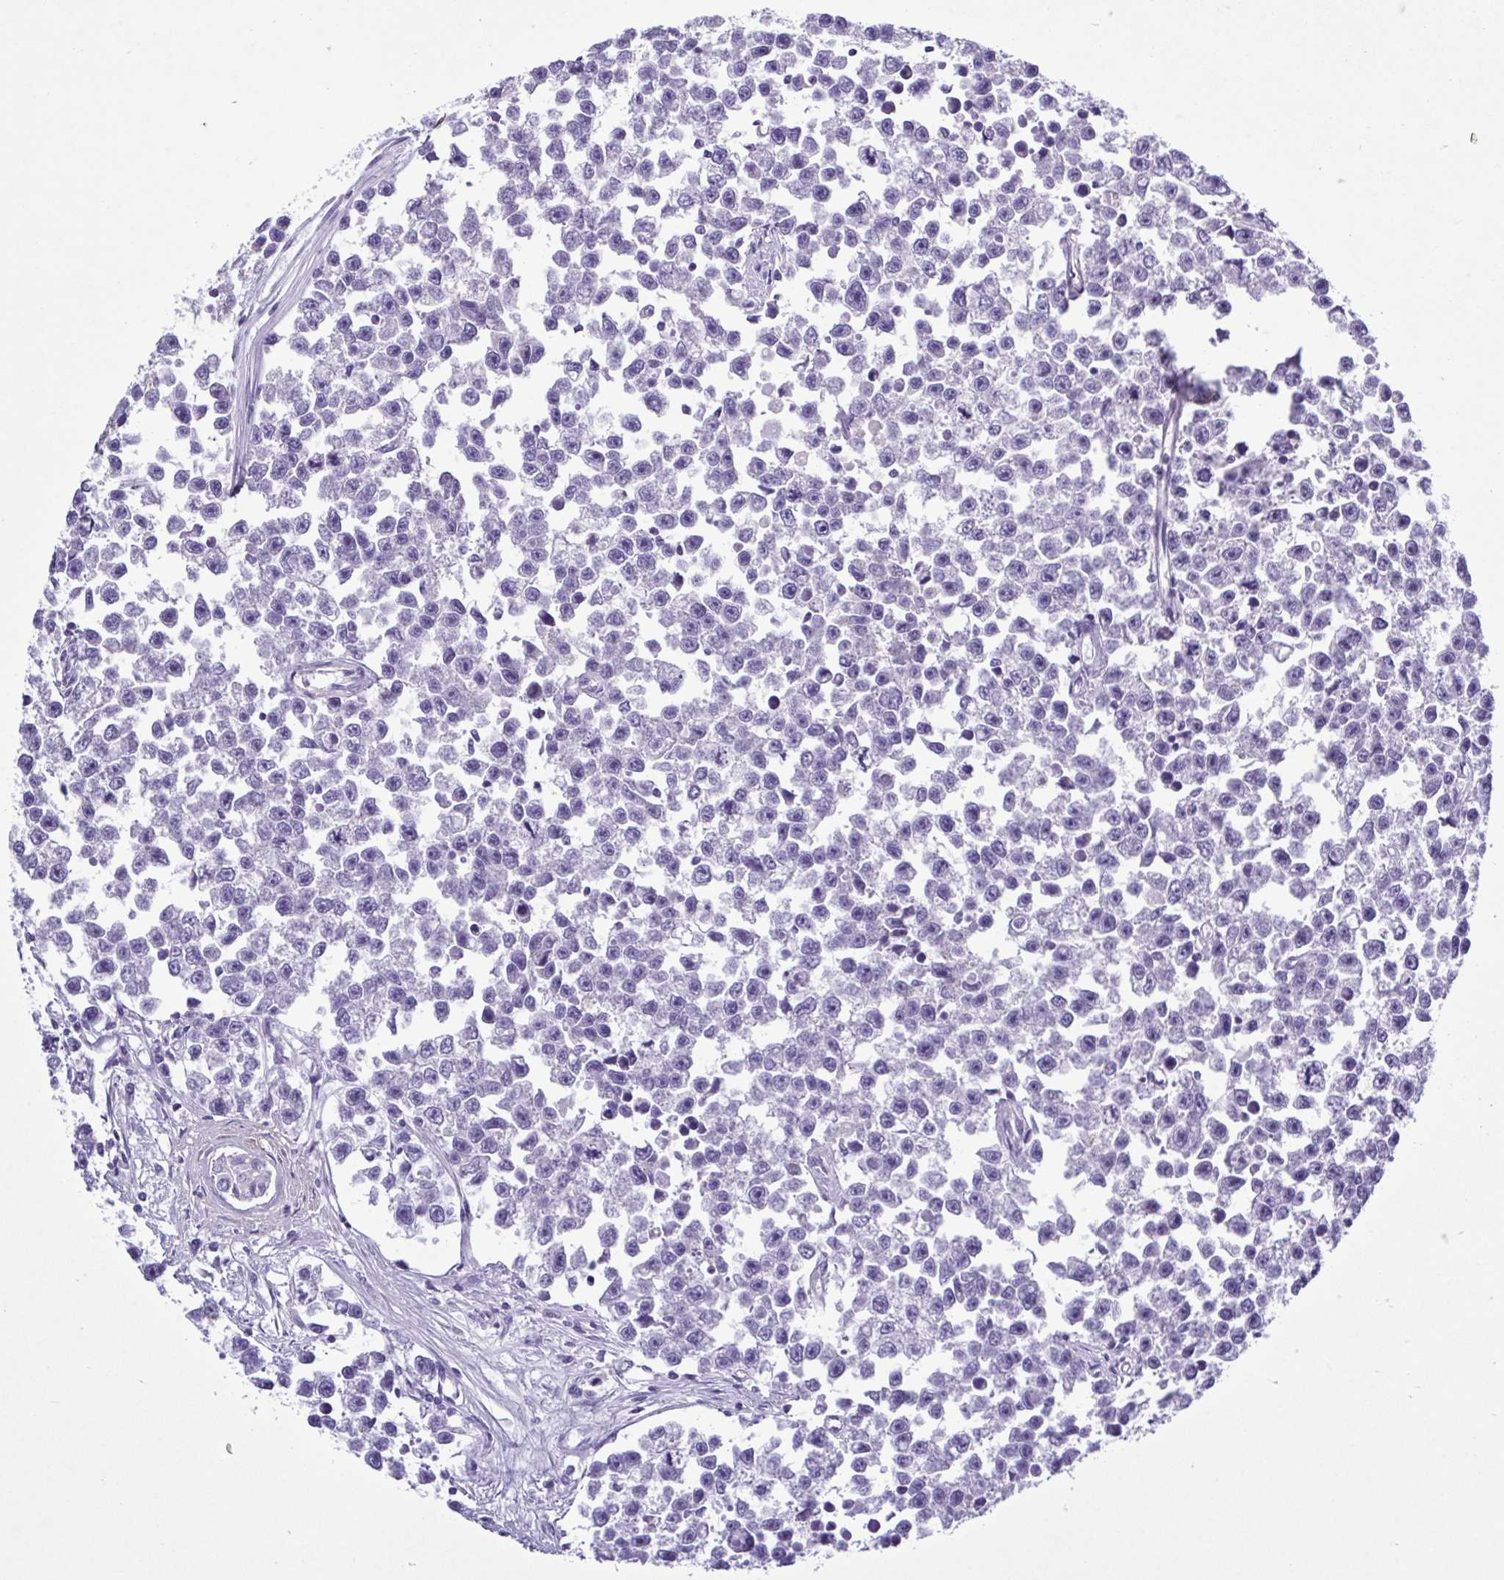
{"staining": {"intensity": "negative", "quantity": "none", "location": "none"}, "tissue": "testis cancer", "cell_type": "Tumor cells", "image_type": "cancer", "snomed": [{"axis": "morphology", "description": "Seminoma, NOS"}, {"axis": "topography", "description": "Testis"}], "caption": "Tumor cells are negative for brown protein staining in testis cancer (seminoma).", "gene": "PLA2G4E", "patient": {"sex": "male", "age": 26}}